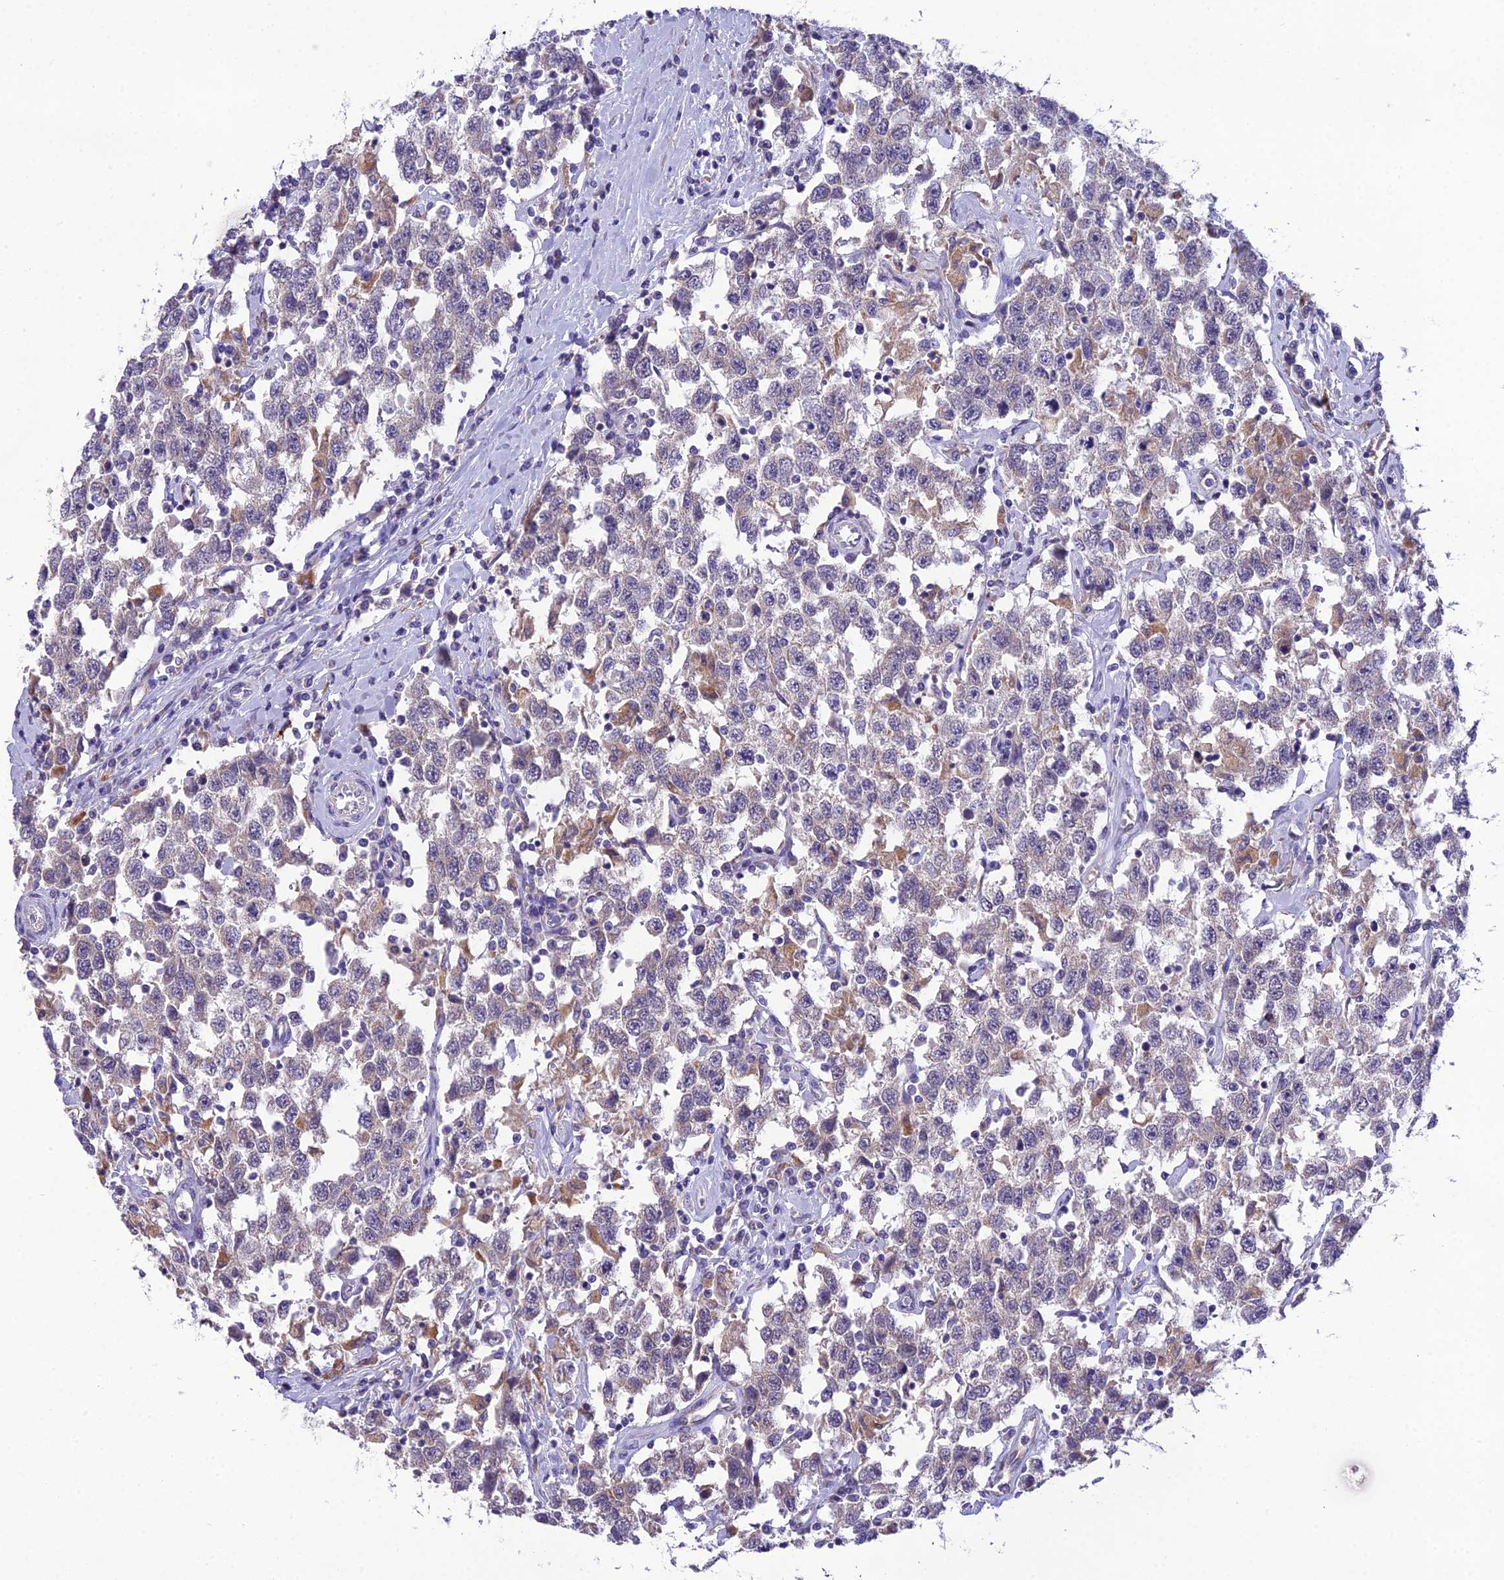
{"staining": {"intensity": "negative", "quantity": "none", "location": "none"}, "tissue": "testis cancer", "cell_type": "Tumor cells", "image_type": "cancer", "snomed": [{"axis": "morphology", "description": "Seminoma, NOS"}, {"axis": "topography", "description": "Testis"}], "caption": "This is a histopathology image of immunohistochemistry (IHC) staining of testis cancer, which shows no staining in tumor cells.", "gene": "MIIP", "patient": {"sex": "male", "age": 41}}